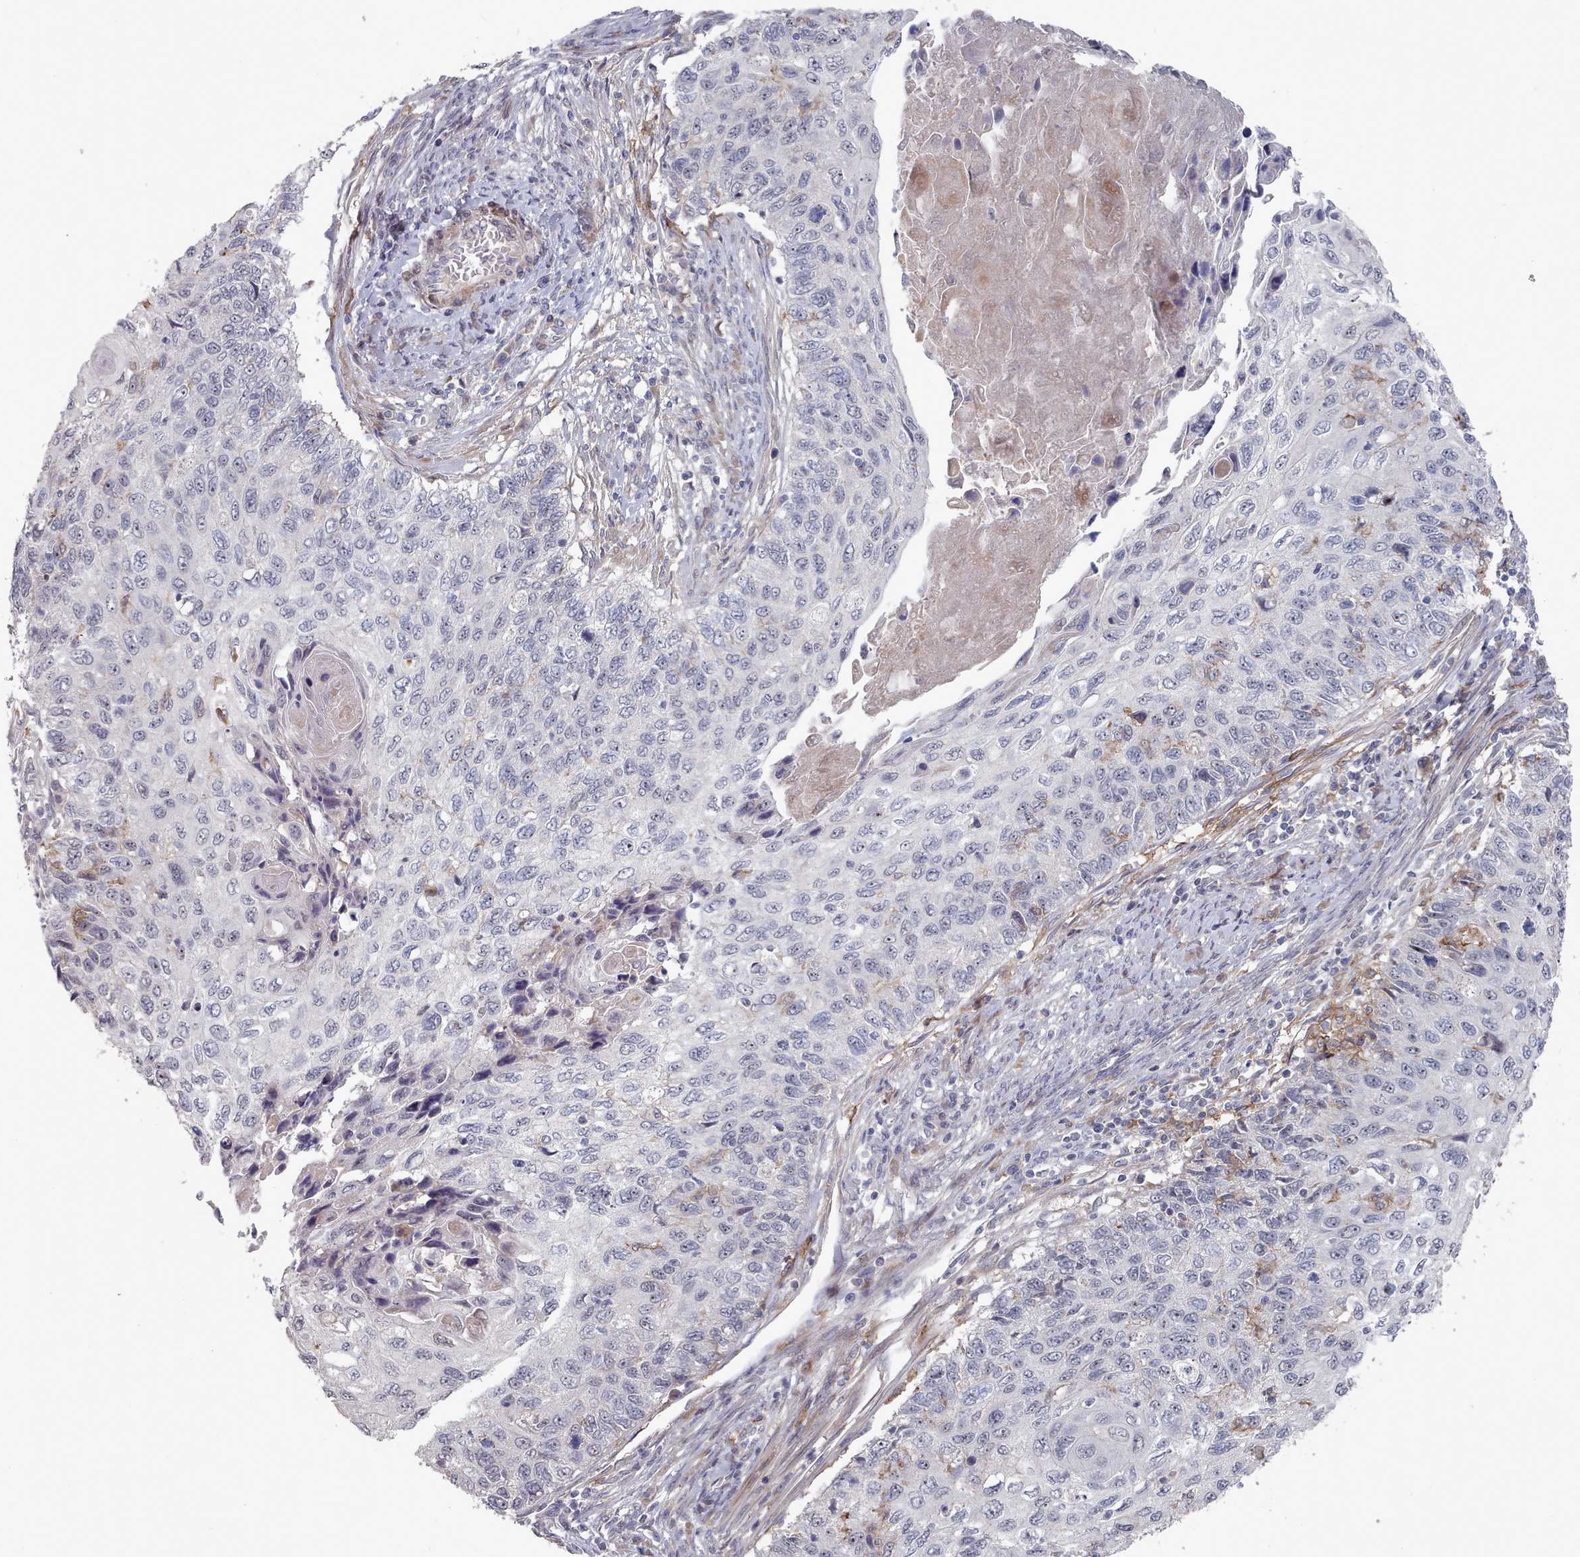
{"staining": {"intensity": "negative", "quantity": "none", "location": "none"}, "tissue": "cervical cancer", "cell_type": "Tumor cells", "image_type": "cancer", "snomed": [{"axis": "morphology", "description": "Squamous cell carcinoma, NOS"}, {"axis": "topography", "description": "Cervix"}], "caption": "A micrograph of human squamous cell carcinoma (cervical) is negative for staining in tumor cells.", "gene": "COL8A2", "patient": {"sex": "female", "age": 70}}